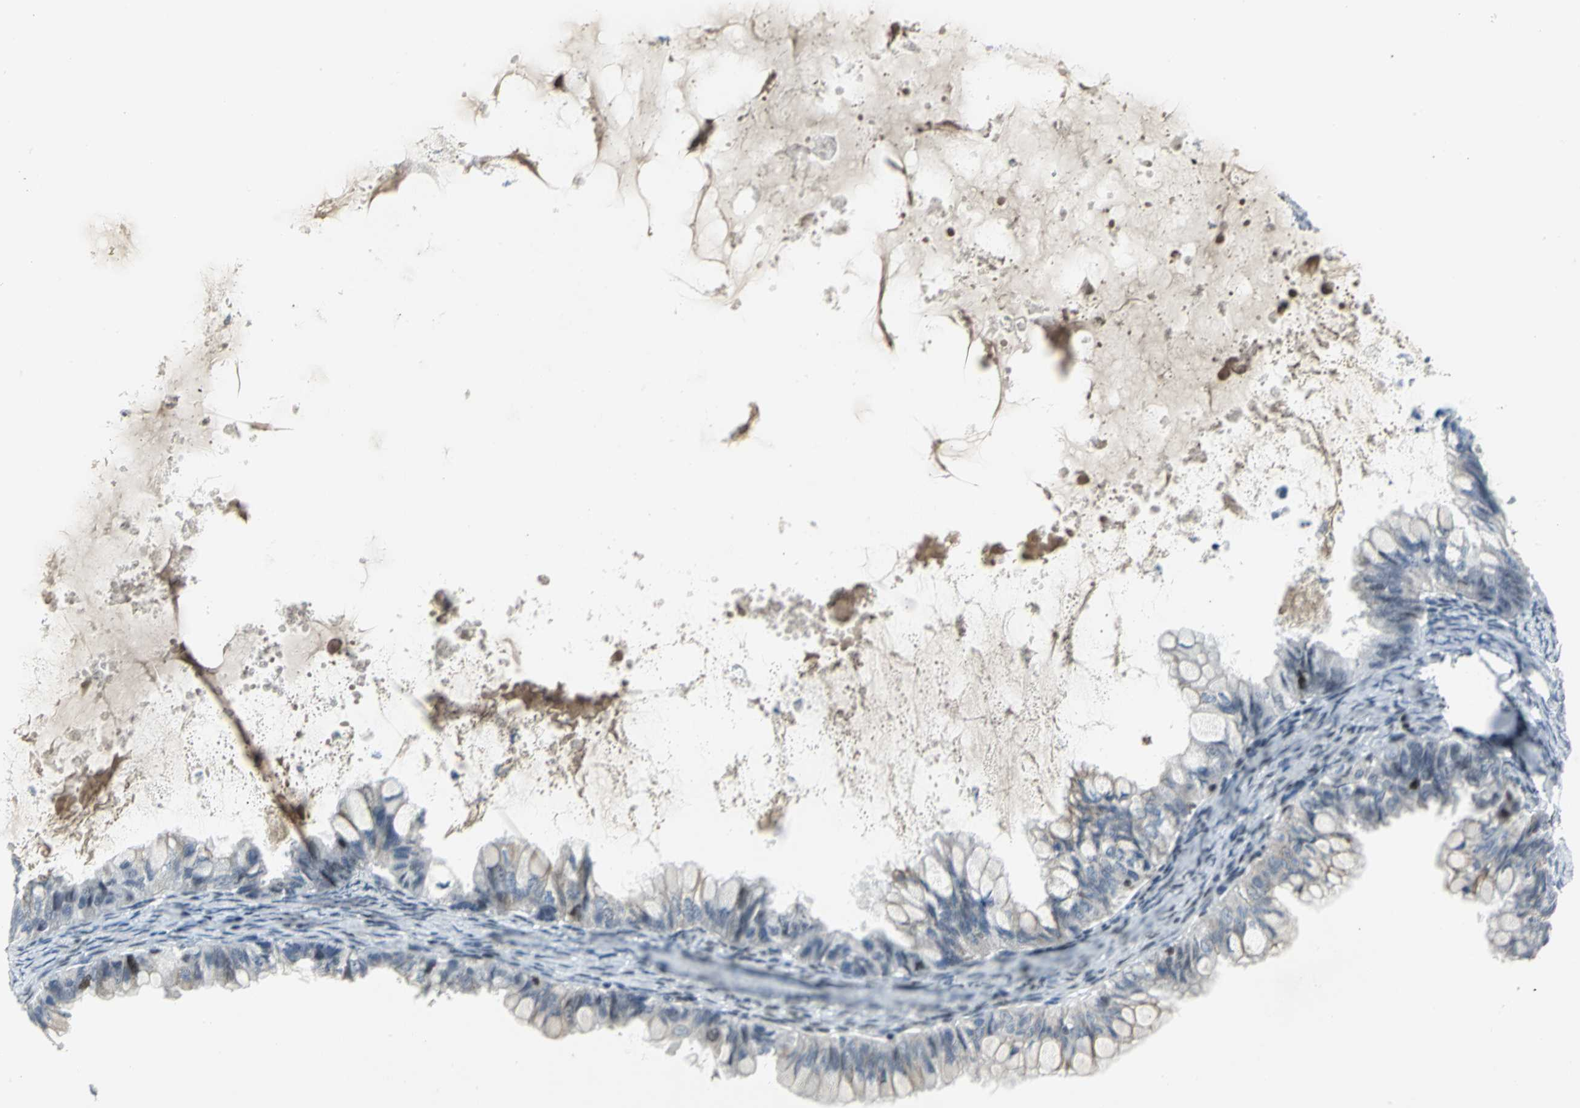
{"staining": {"intensity": "moderate", "quantity": "<25%", "location": "nuclear"}, "tissue": "ovarian cancer", "cell_type": "Tumor cells", "image_type": "cancer", "snomed": [{"axis": "morphology", "description": "Cystadenocarcinoma, mucinous, NOS"}, {"axis": "topography", "description": "Ovary"}], "caption": "This is a micrograph of immunohistochemistry staining of ovarian mucinous cystadenocarcinoma, which shows moderate positivity in the nuclear of tumor cells.", "gene": "RPA1", "patient": {"sex": "female", "age": 80}}